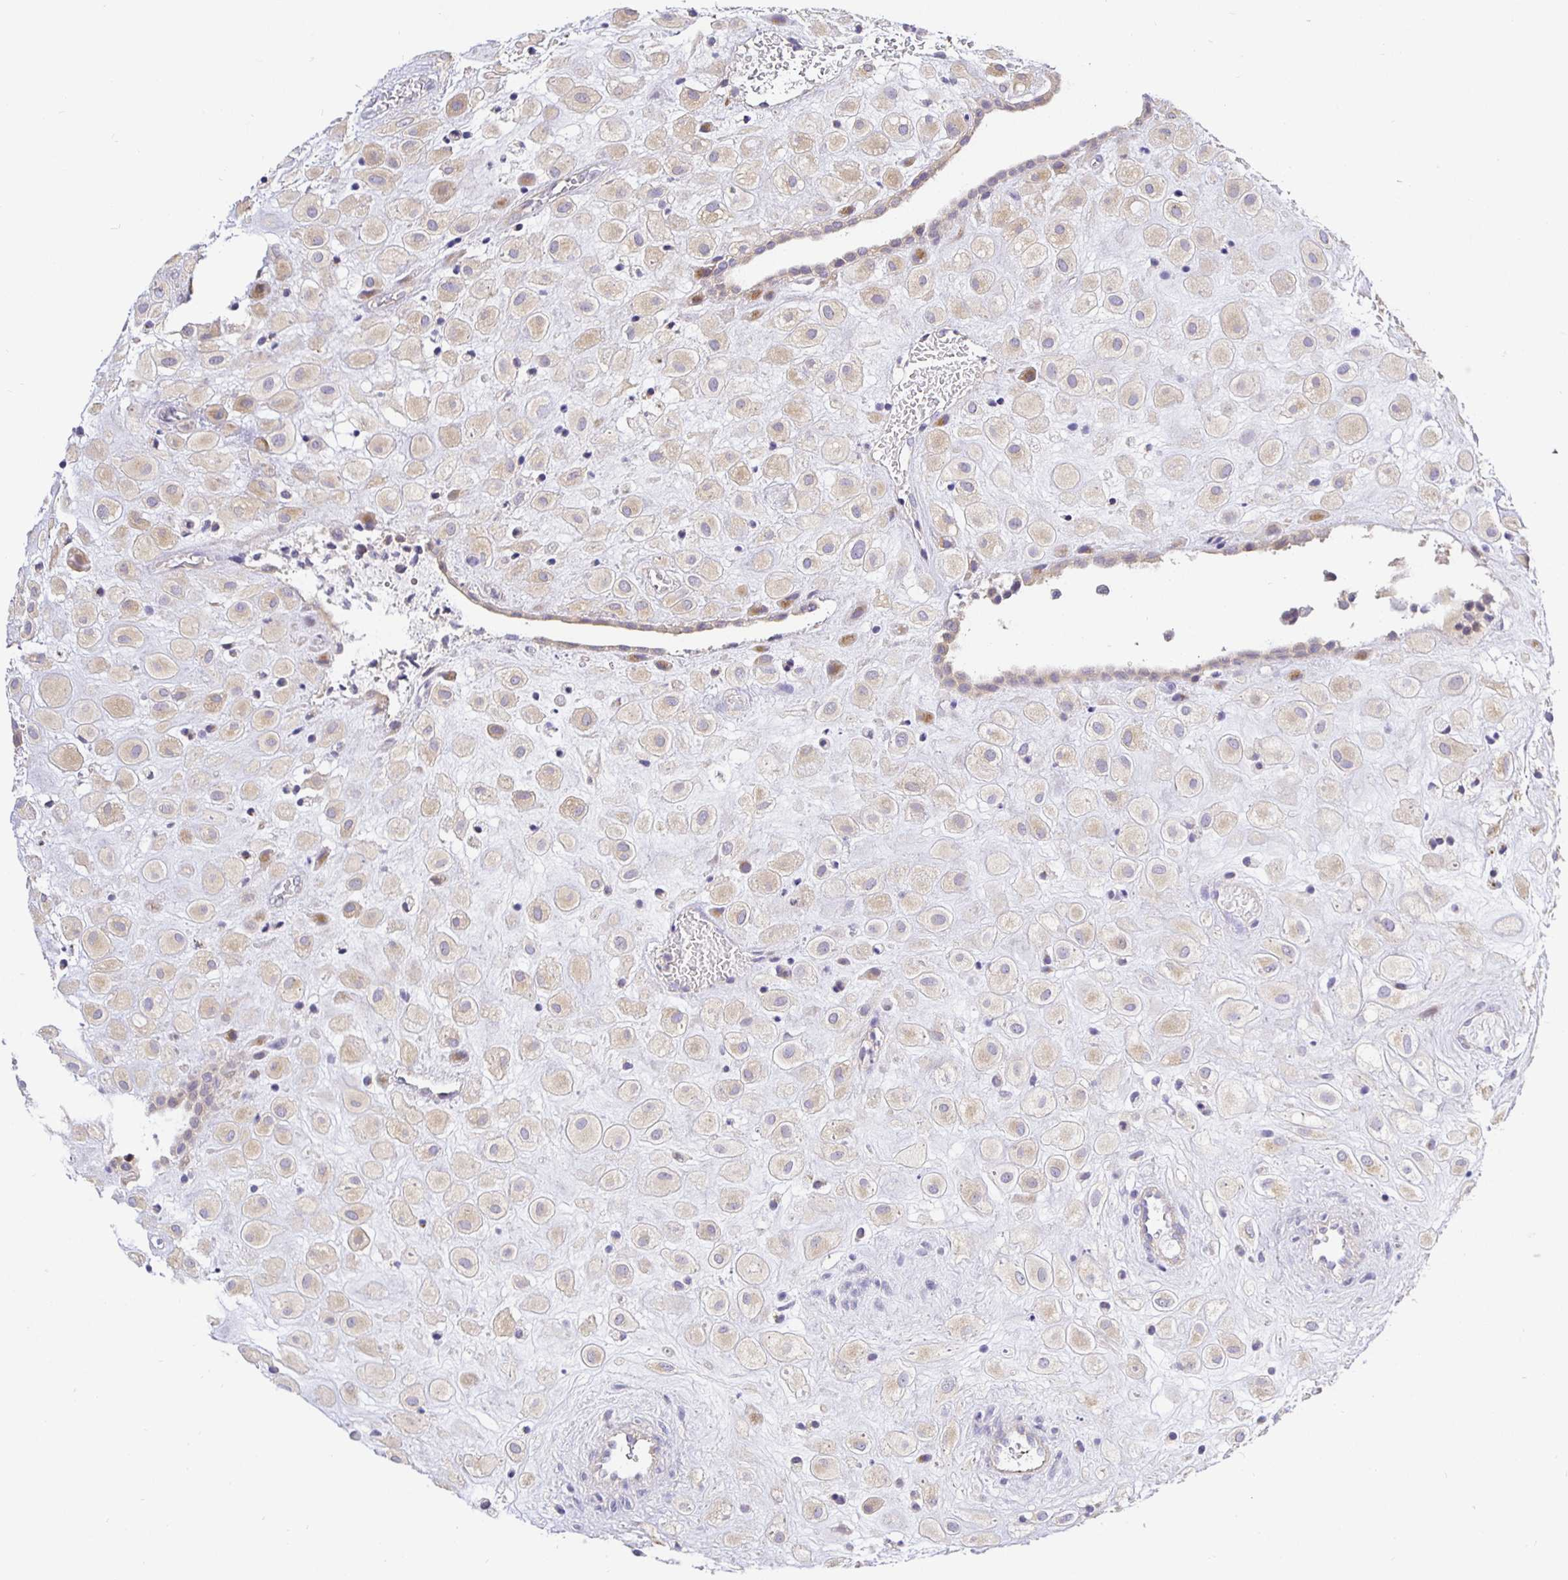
{"staining": {"intensity": "weak", "quantity": "25%-75%", "location": "cytoplasmic/membranous"}, "tissue": "placenta", "cell_type": "Decidual cells", "image_type": "normal", "snomed": [{"axis": "morphology", "description": "Normal tissue, NOS"}, {"axis": "topography", "description": "Placenta"}], "caption": "The immunohistochemical stain highlights weak cytoplasmic/membranous staining in decidual cells of benign placenta. Immunohistochemistry (ihc) stains the protein in brown and the nuclei are stained blue.", "gene": "OPALIN", "patient": {"sex": "female", "age": 24}}